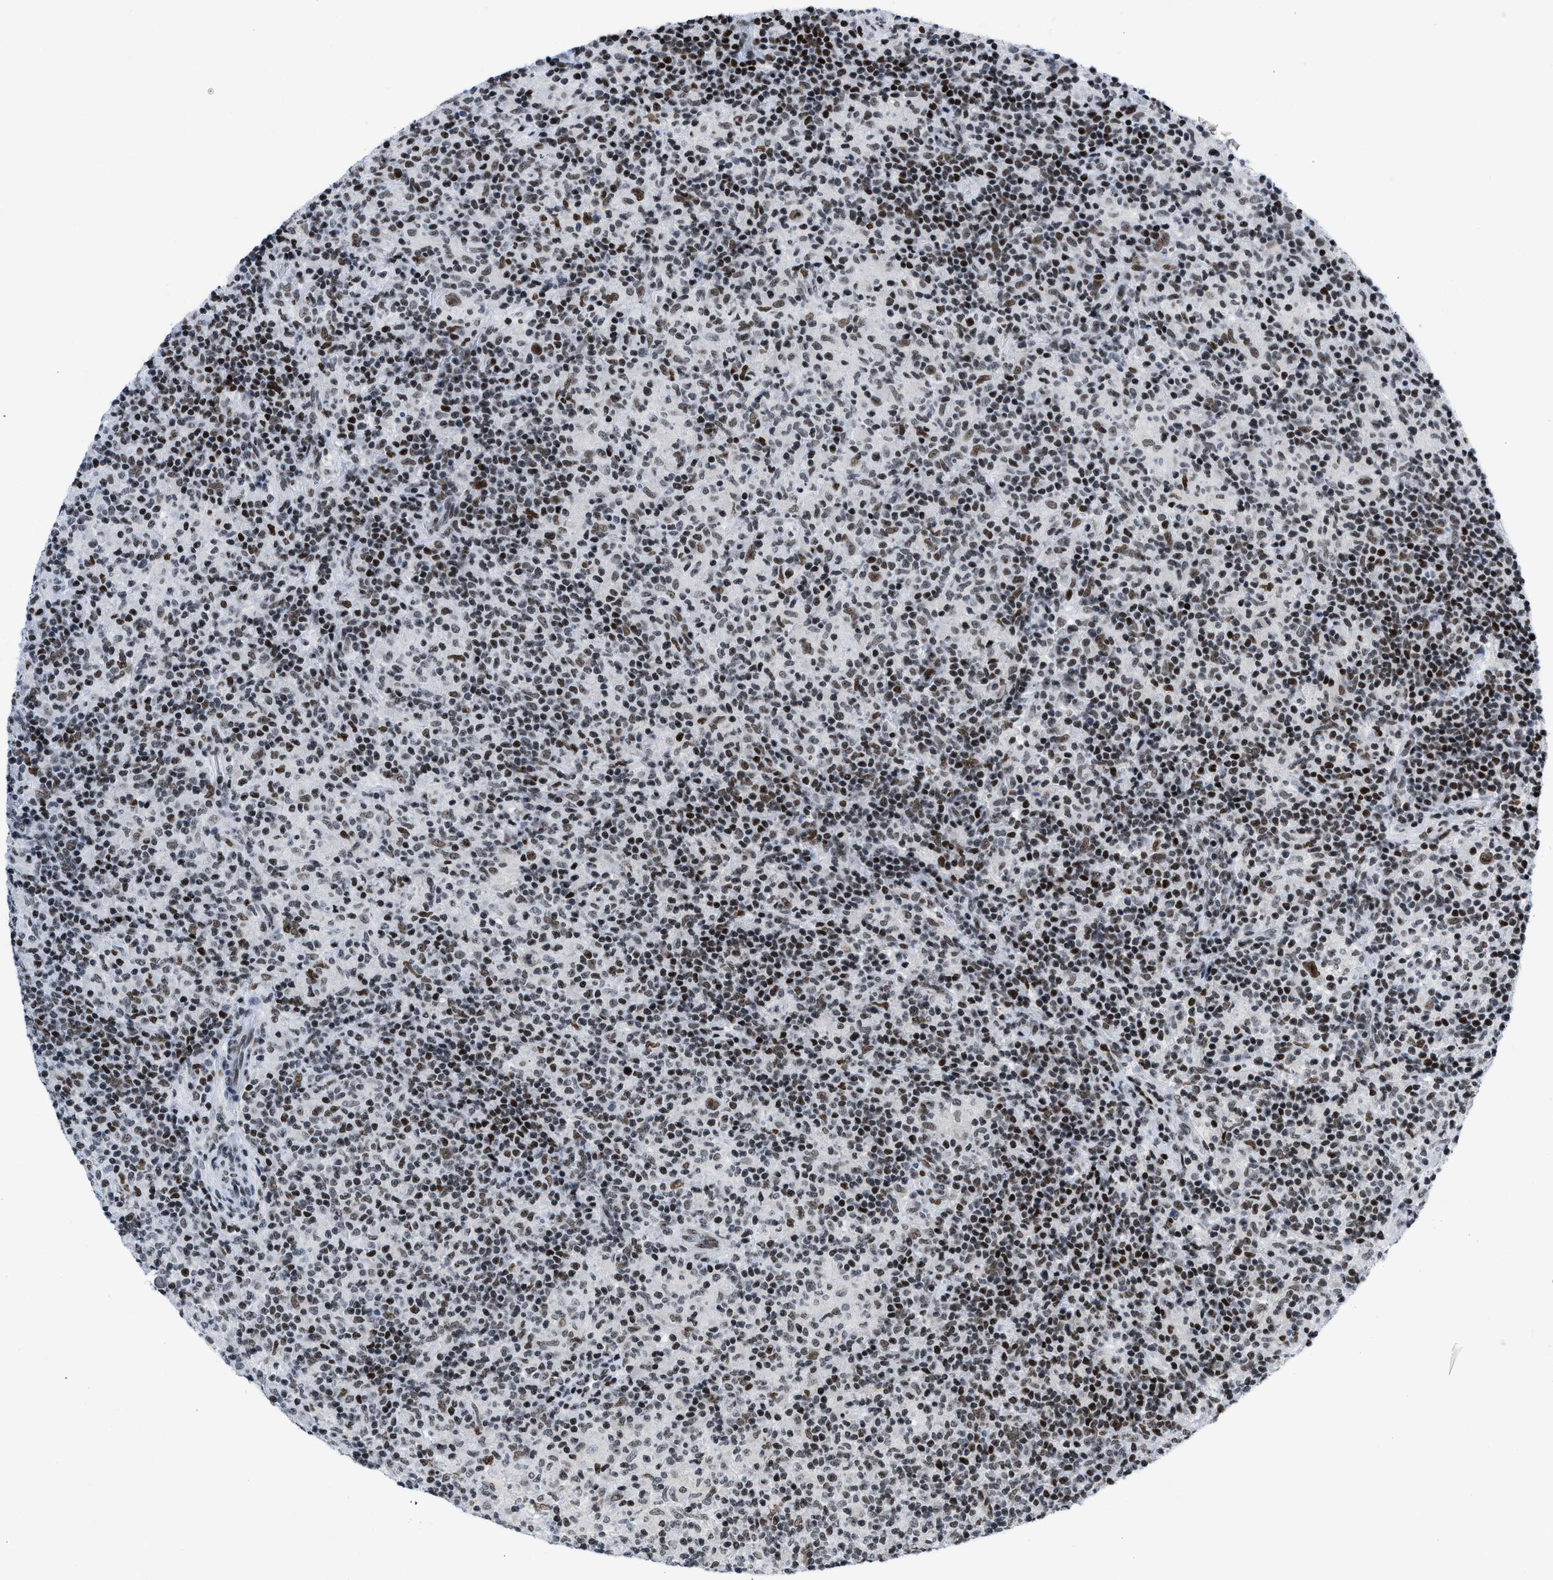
{"staining": {"intensity": "moderate", "quantity": ">75%", "location": "nuclear"}, "tissue": "lymphoma", "cell_type": "Tumor cells", "image_type": "cancer", "snomed": [{"axis": "morphology", "description": "Hodgkin's disease, NOS"}, {"axis": "topography", "description": "Lymph node"}], "caption": "A brown stain highlights moderate nuclear positivity of a protein in human Hodgkin's disease tumor cells. (DAB IHC with brightfield microscopy, high magnification).", "gene": "TERF2IP", "patient": {"sex": "male", "age": 70}}